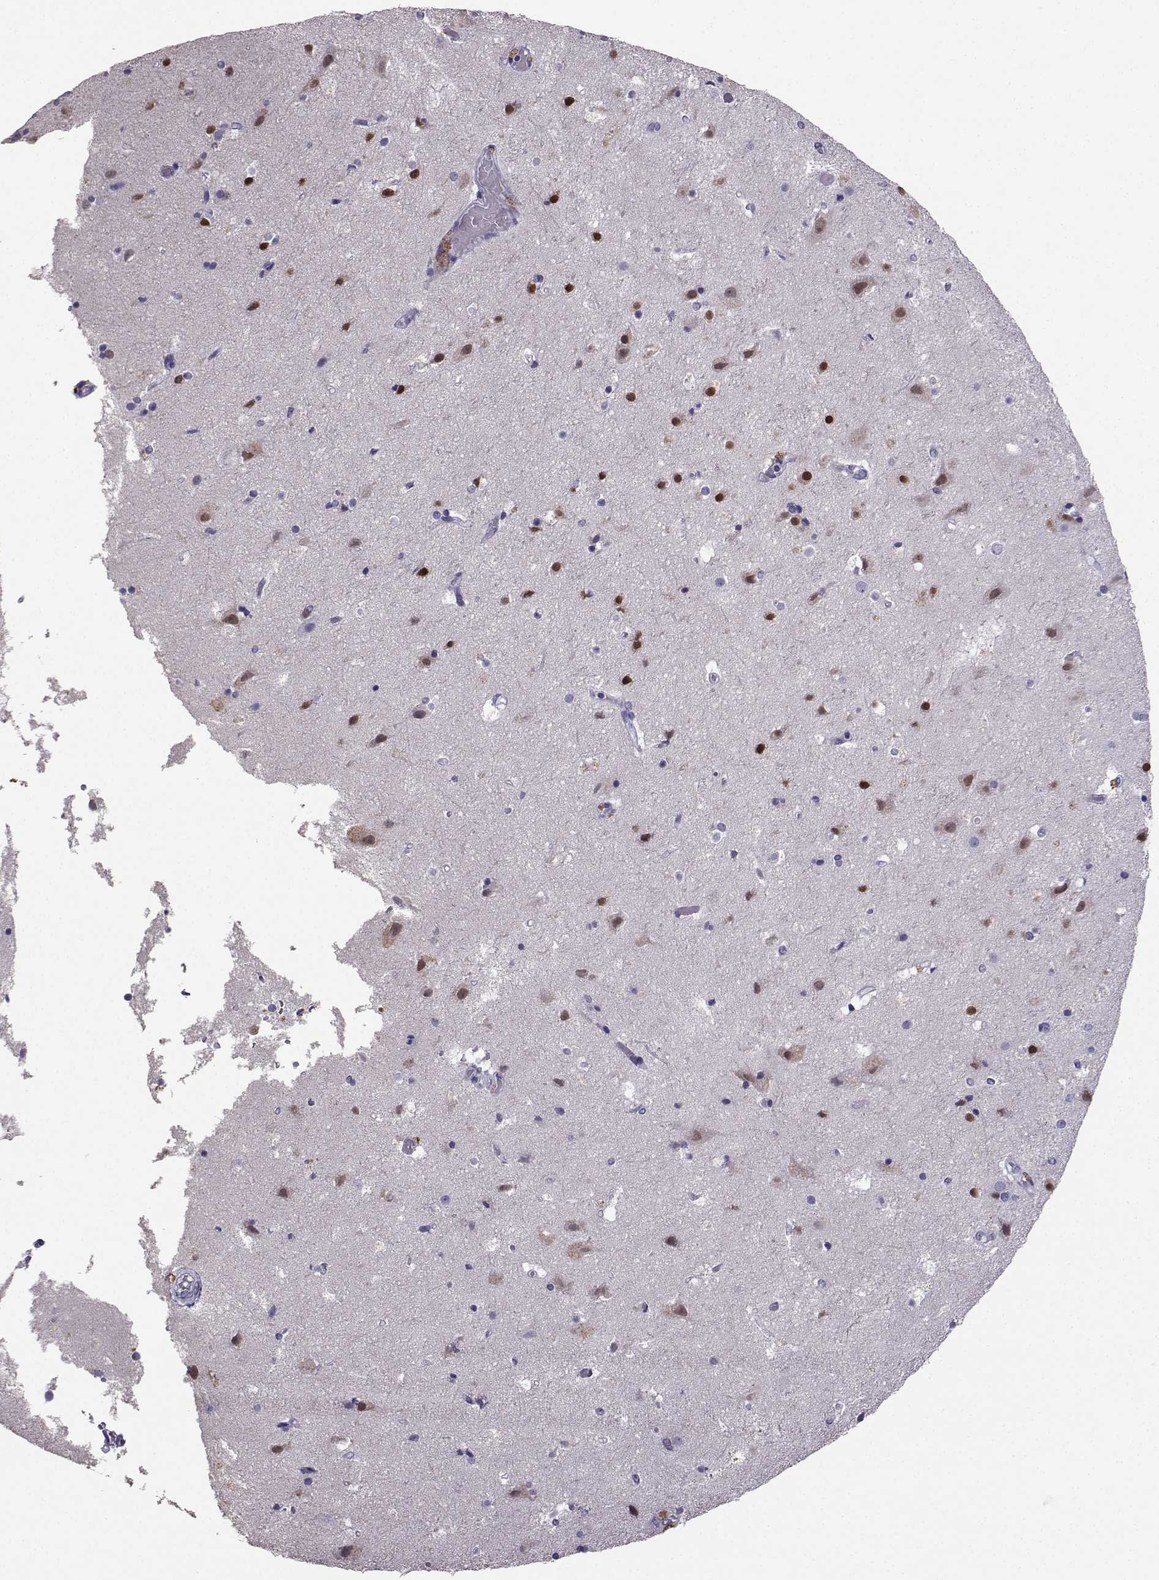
{"staining": {"intensity": "negative", "quantity": "none", "location": "none"}, "tissue": "cerebral cortex", "cell_type": "Endothelial cells", "image_type": "normal", "snomed": [{"axis": "morphology", "description": "Normal tissue, NOS"}, {"axis": "topography", "description": "Cerebral cortex"}], "caption": "A high-resolution micrograph shows immunohistochemistry (IHC) staining of benign cerebral cortex, which demonstrates no significant staining in endothelial cells.", "gene": "TBR1", "patient": {"sex": "female", "age": 52}}